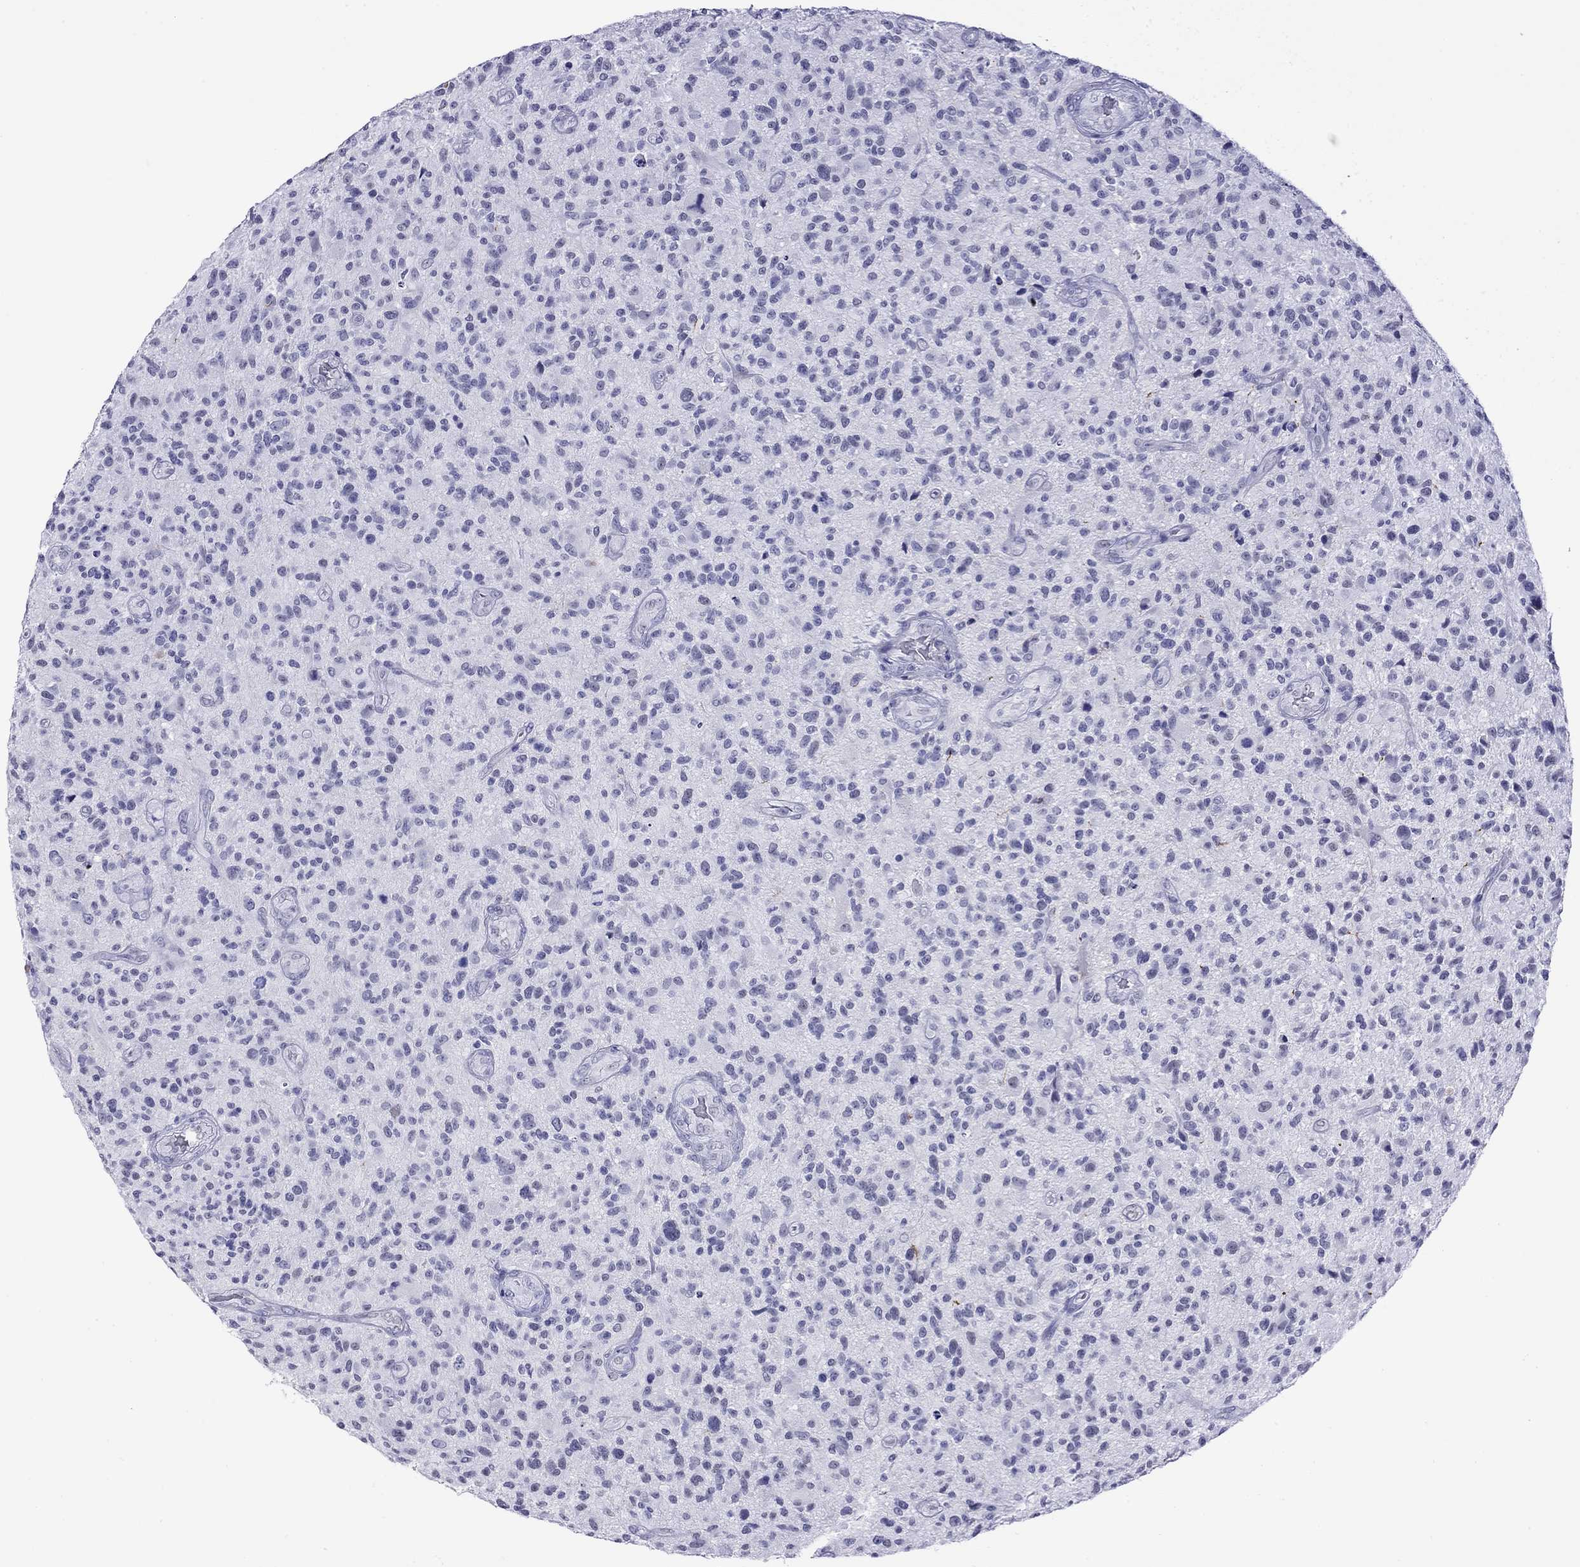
{"staining": {"intensity": "negative", "quantity": "none", "location": "none"}, "tissue": "glioma", "cell_type": "Tumor cells", "image_type": "cancer", "snomed": [{"axis": "morphology", "description": "Glioma, malignant, High grade"}, {"axis": "topography", "description": "Brain"}], "caption": "High power microscopy histopathology image of an immunohistochemistry (IHC) micrograph of malignant high-grade glioma, revealing no significant expression in tumor cells. Brightfield microscopy of IHC stained with DAB (3,3'-diaminobenzidine) (brown) and hematoxylin (blue), captured at high magnification.", "gene": "SLC30A8", "patient": {"sex": "male", "age": 47}}